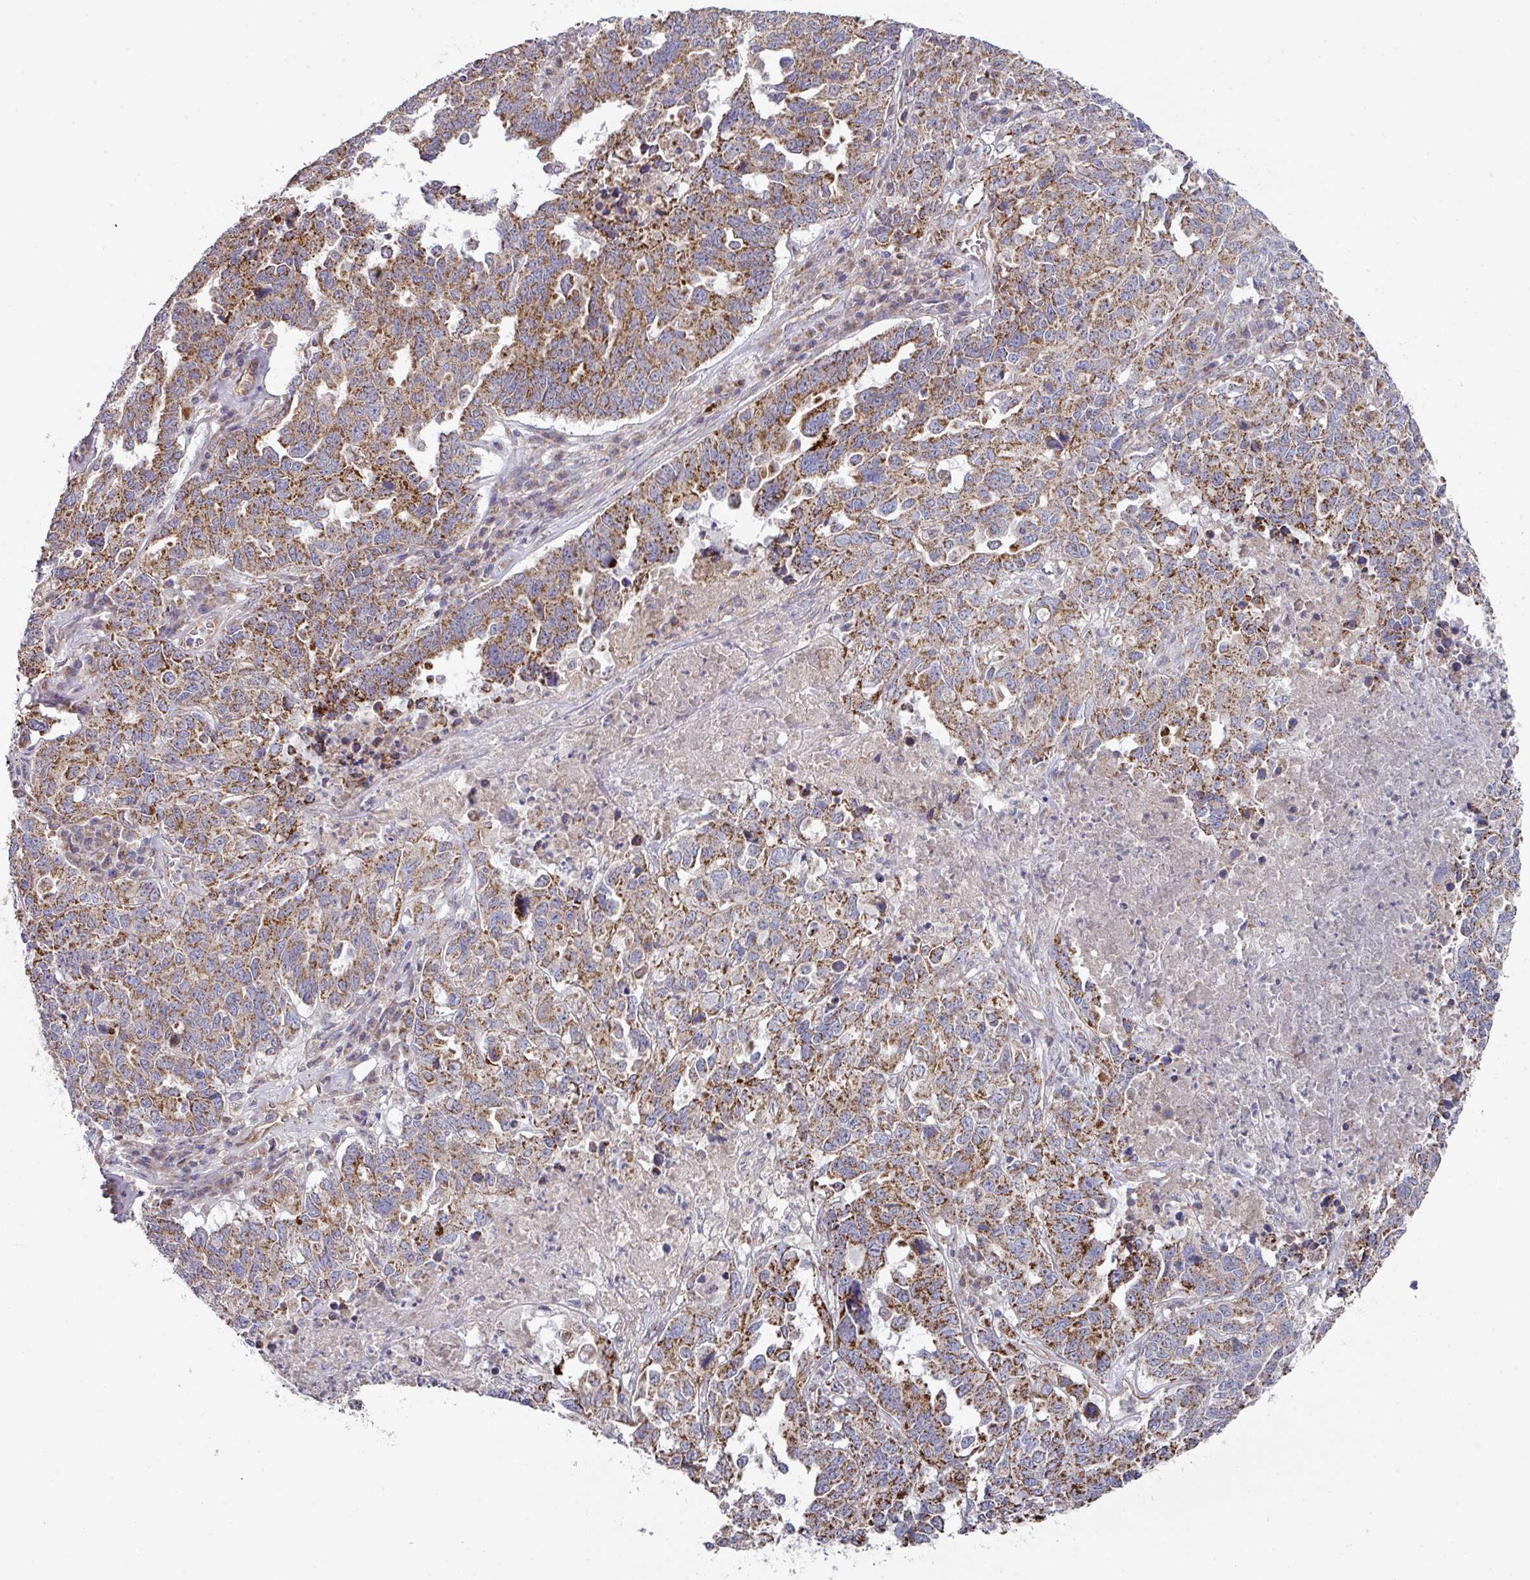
{"staining": {"intensity": "moderate", "quantity": ">75%", "location": "cytoplasmic/membranous"}, "tissue": "ovarian cancer", "cell_type": "Tumor cells", "image_type": "cancer", "snomed": [{"axis": "morphology", "description": "Carcinoma, endometroid"}, {"axis": "topography", "description": "Ovary"}], "caption": "High-magnification brightfield microscopy of ovarian cancer stained with DAB (brown) and counterstained with hematoxylin (blue). tumor cells exhibit moderate cytoplasmic/membranous positivity is present in approximately>75% of cells.", "gene": "DCAF12L2", "patient": {"sex": "female", "age": 62}}